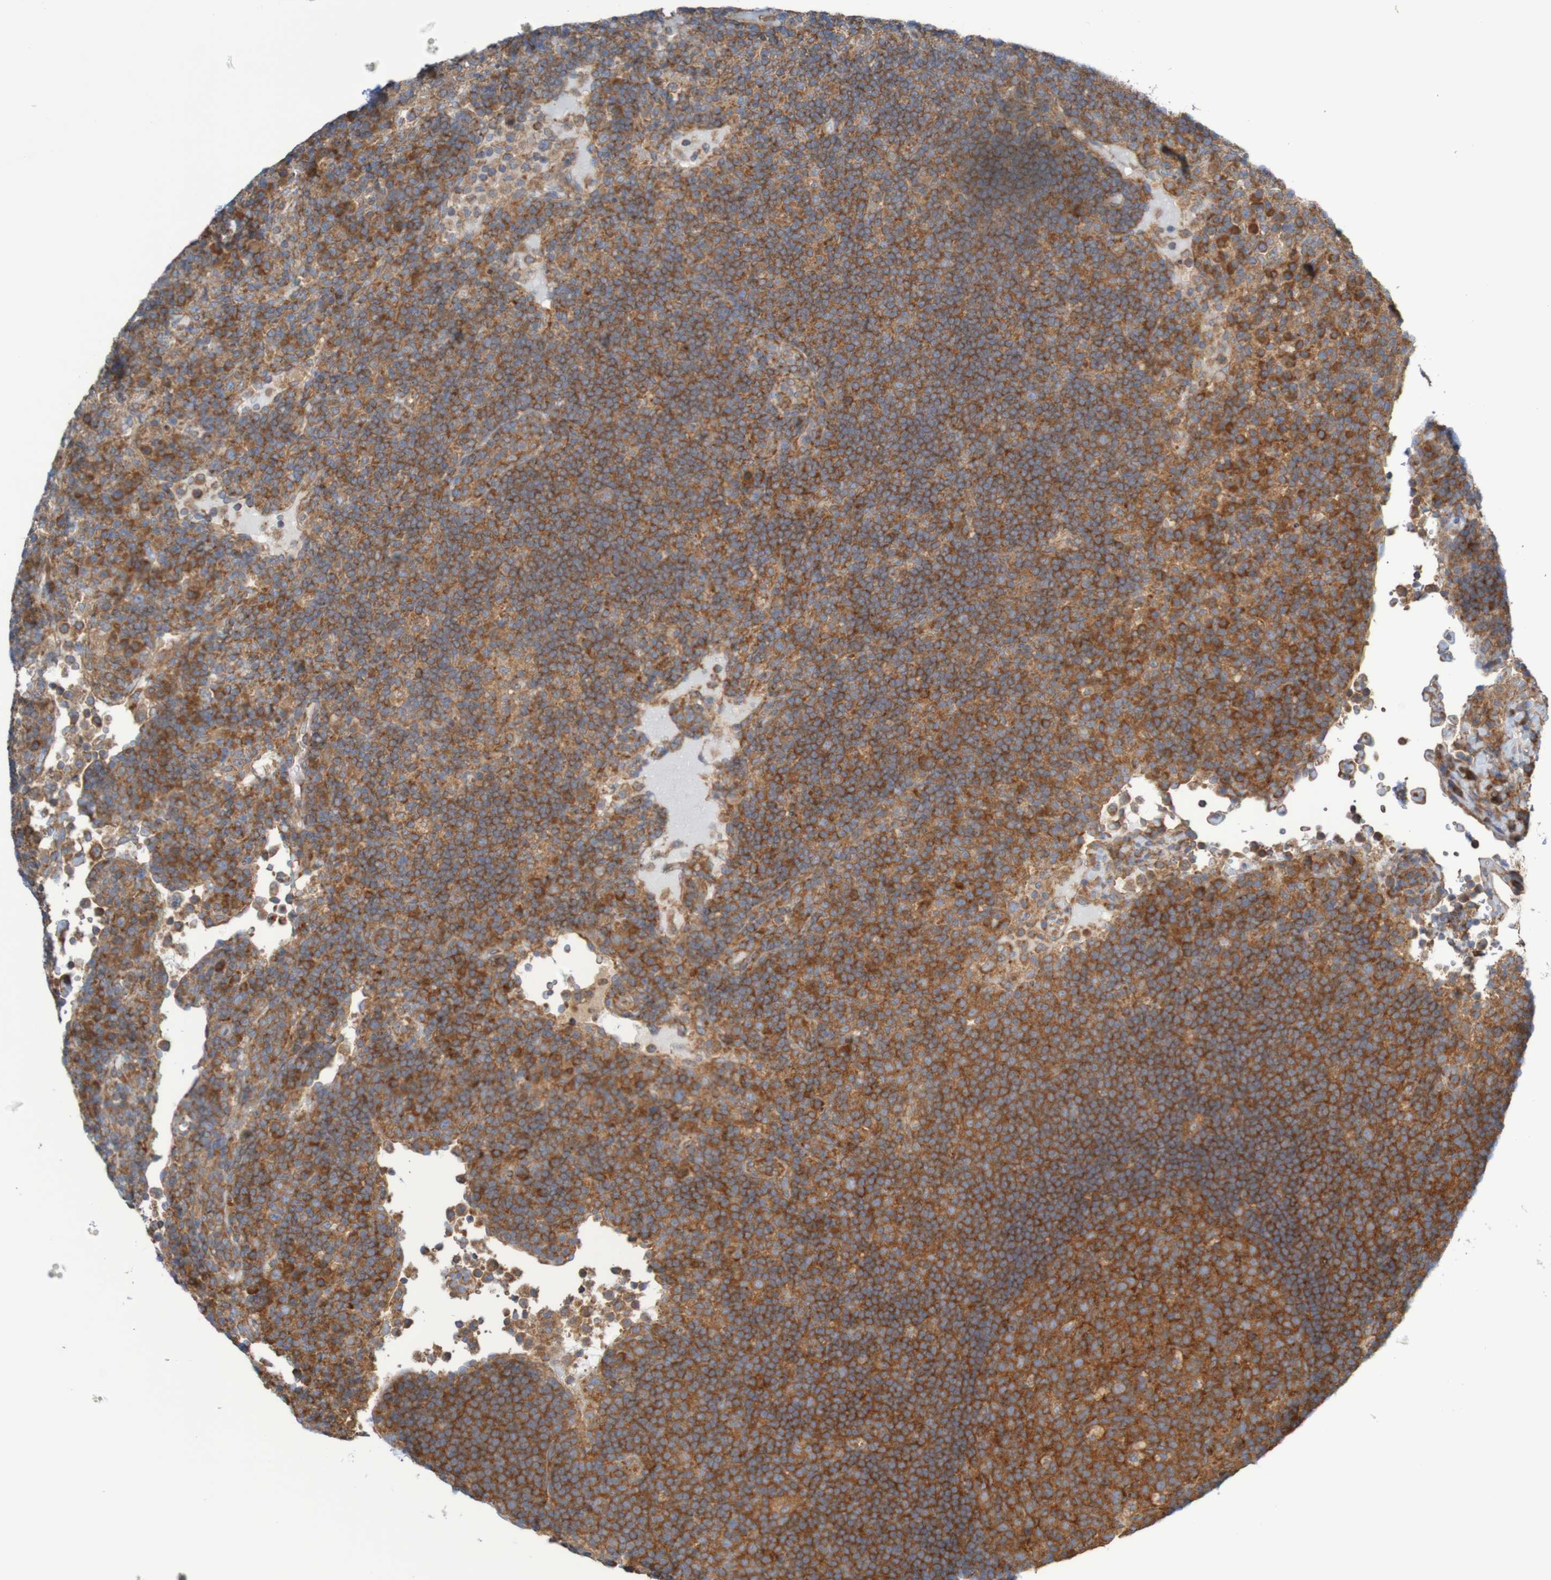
{"staining": {"intensity": "strong", "quantity": ">75%", "location": "cytoplasmic/membranous"}, "tissue": "lymph node", "cell_type": "Germinal center cells", "image_type": "normal", "snomed": [{"axis": "morphology", "description": "Normal tissue, NOS"}, {"axis": "topography", "description": "Lymph node"}], "caption": "Immunohistochemistry (IHC) (DAB) staining of unremarkable lymph node exhibits strong cytoplasmic/membranous protein staining in about >75% of germinal center cells.", "gene": "LRRC47", "patient": {"sex": "female", "age": 53}}